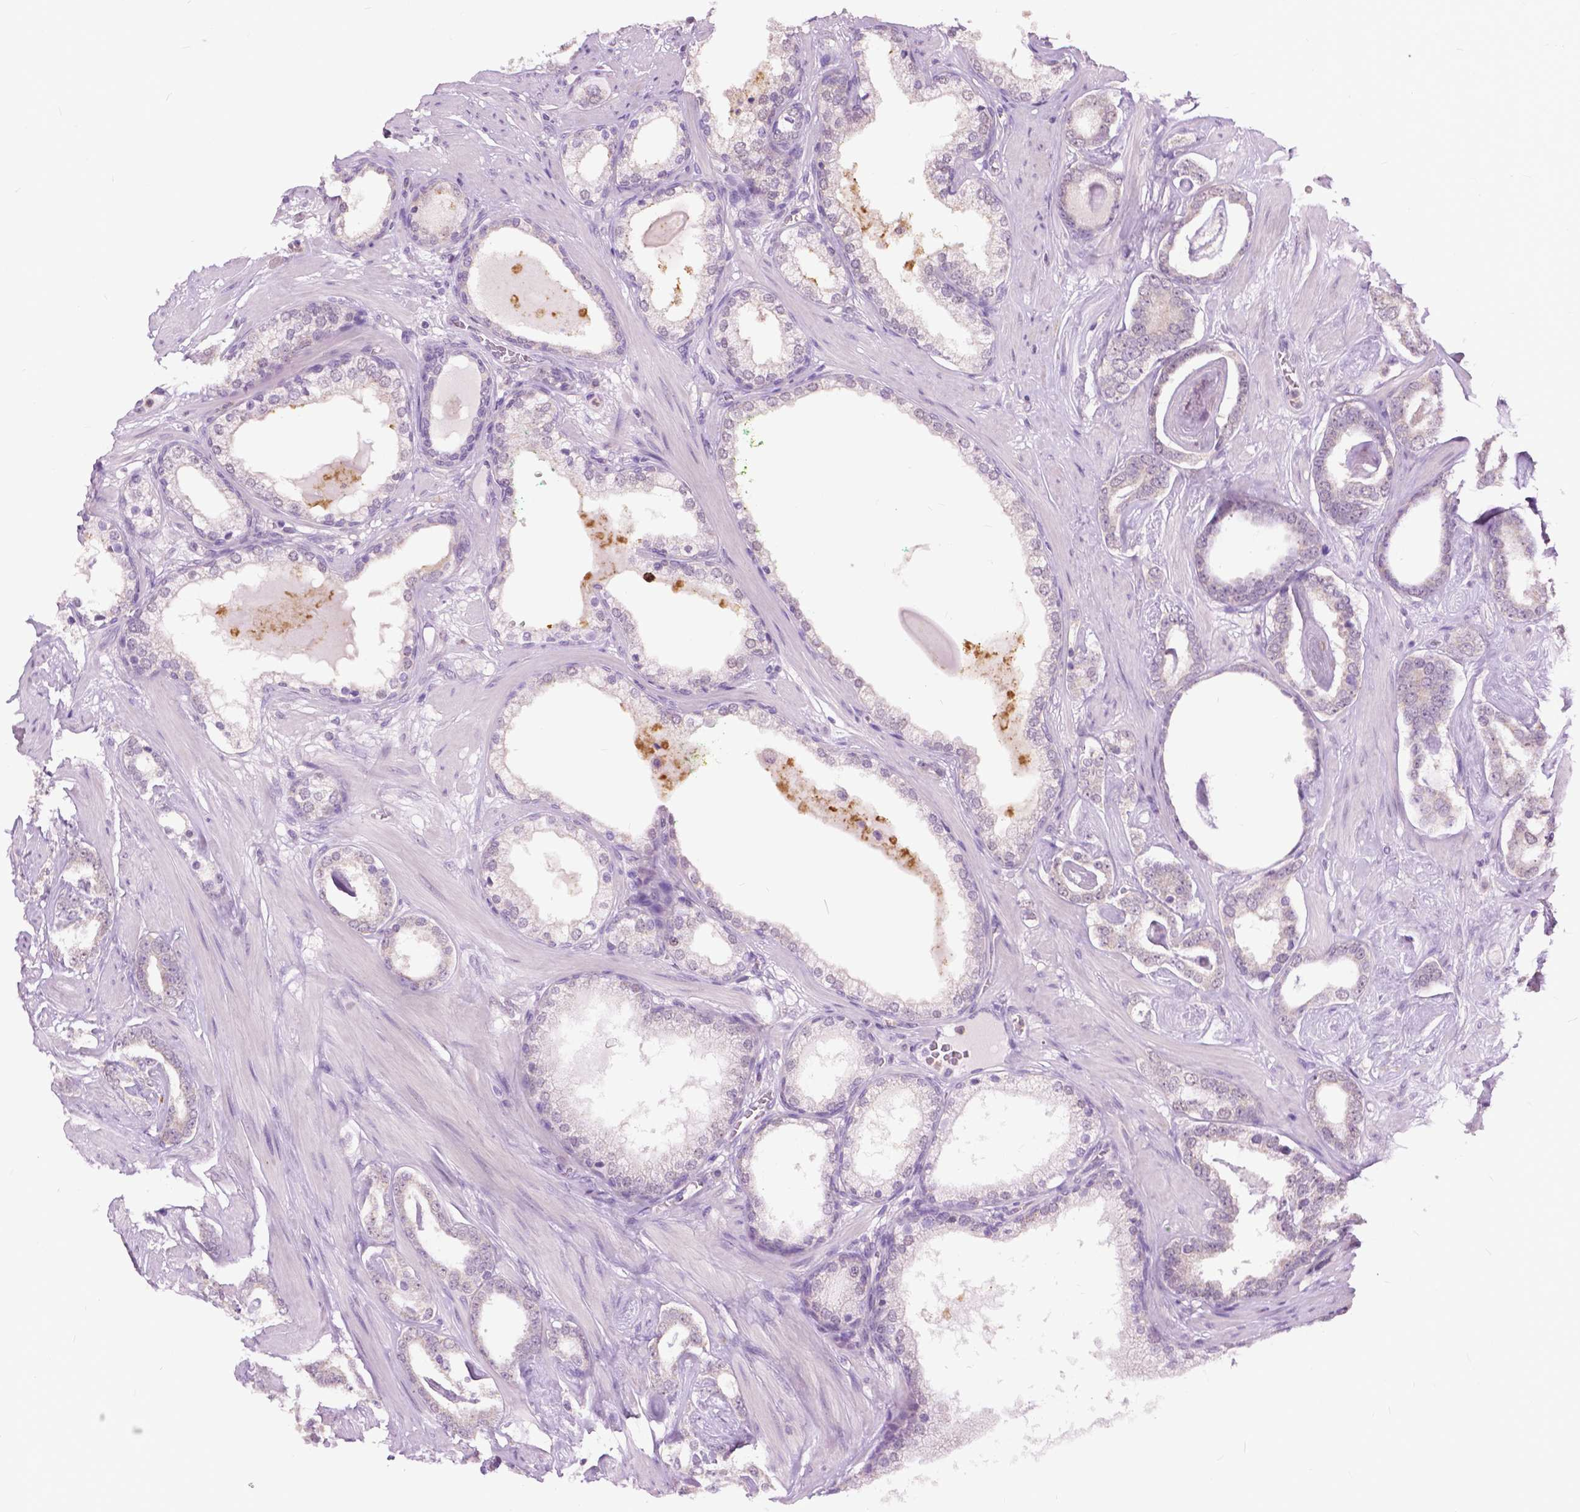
{"staining": {"intensity": "negative", "quantity": "none", "location": "none"}, "tissue": "prostate cancer", "cell_type": "Tumor cells", "image_type": "cancer", "snomed": [{"axis": "morphology", "description": "Adenocarcinoma, High grade"}, {"axis": "topography", "description": "Prostate"}], "caption": "An immunohistochemistry (IHC) histopathology image of prostate cancer (adenocarcinoma (high-grade)) is shown. There is no staining in tumor cells of prostate cancer (adenocarcinoma (high-grade)). The staining is performed using DAB brown chromogen with nuclei counter-stained in using hematoxylin.", "gene": "TTC9B", "patient": {"sex": "male", "age": 63}}